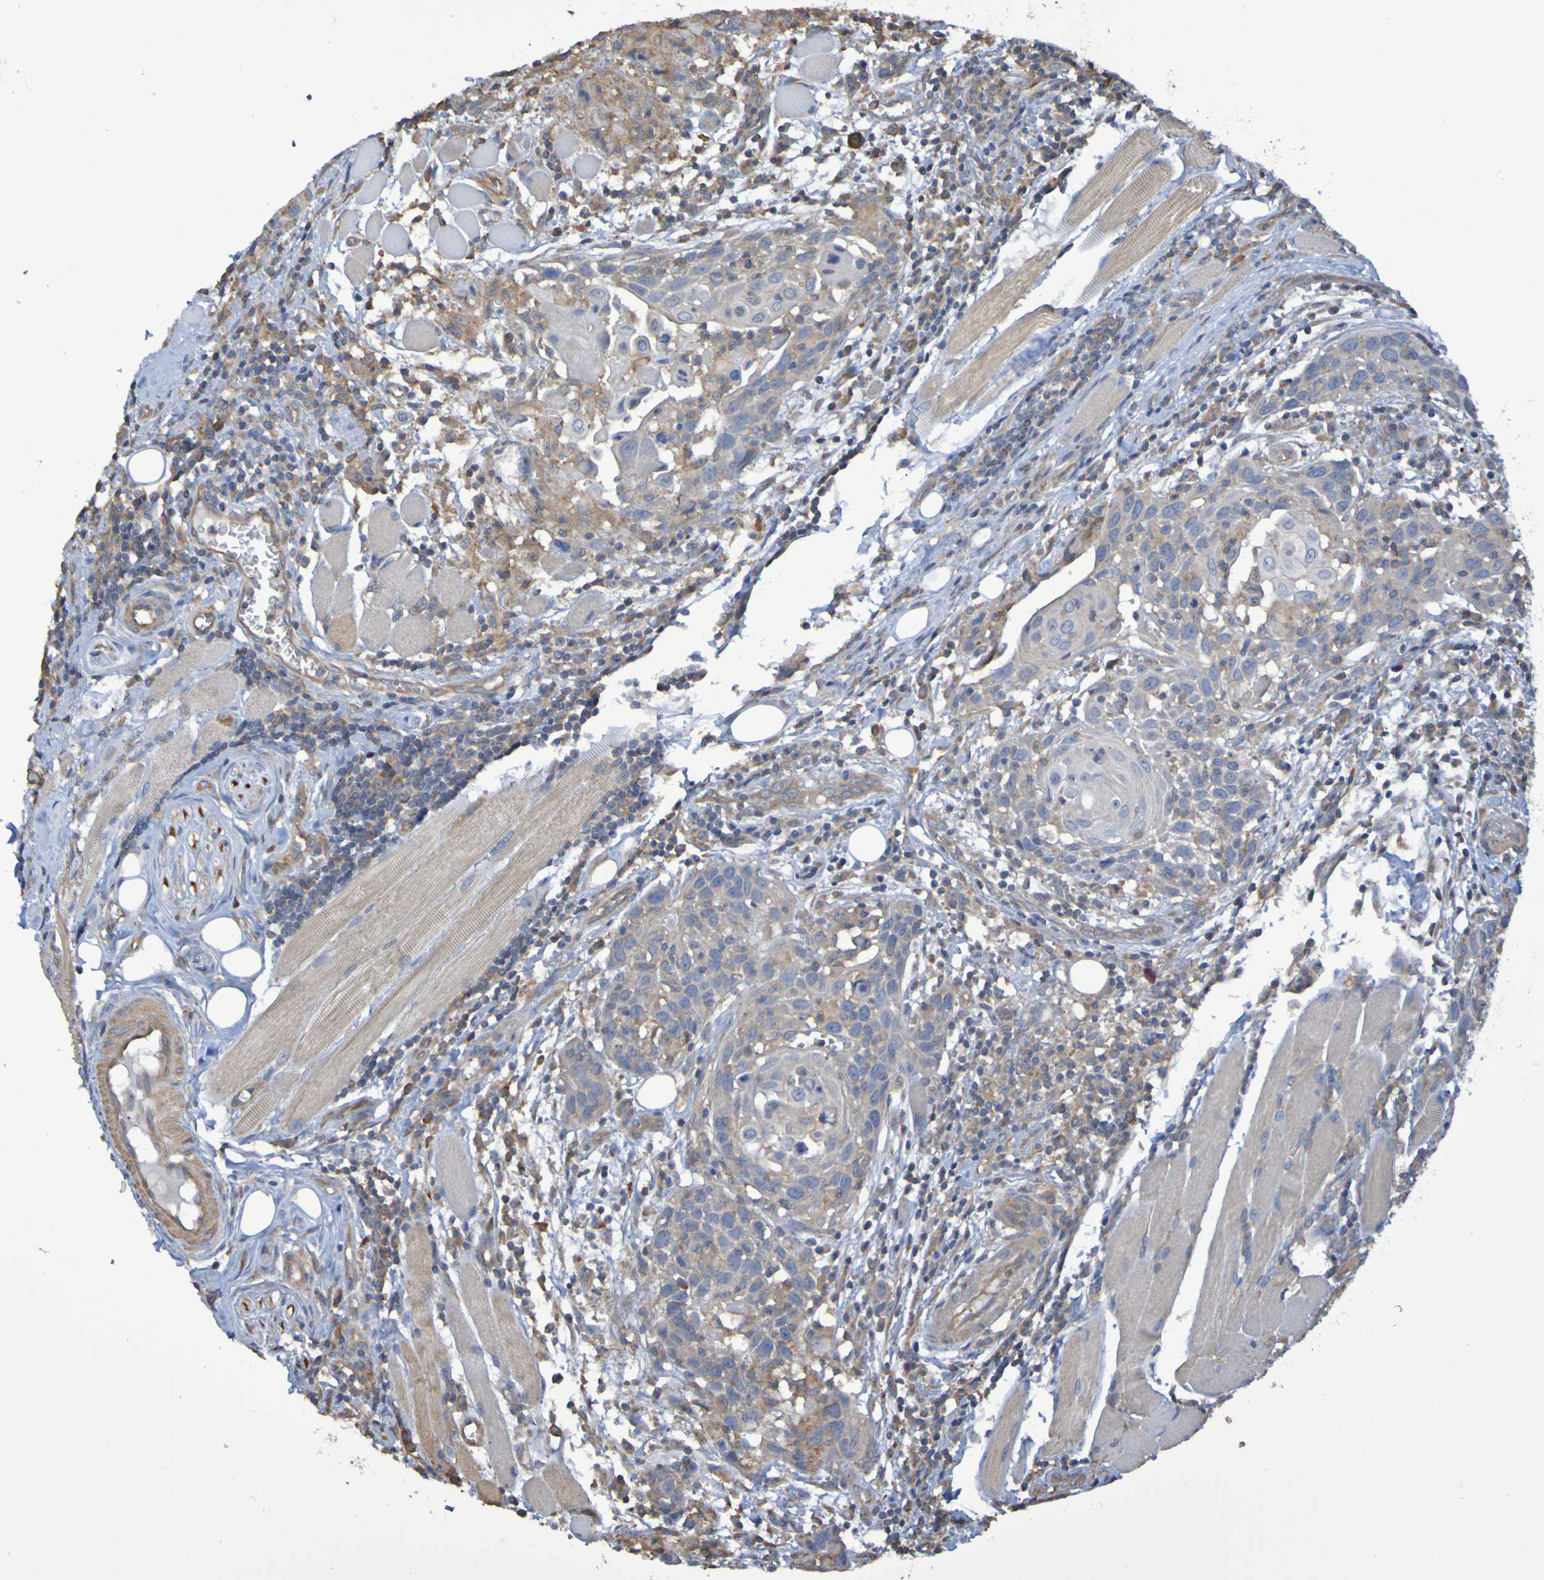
{"staining": {"intensity": "weak", "quantity": ">75%", "location": "cytoplasmic/membranous"}, "tissue": "head and neck cancer", "cell_type": "Tumor cells", "image_type": "cancer", "snomed": [{"axis": "morphology", "description": "Squamous cell carcinoma, NOS"}, {"axis": "topography", "description": "Oral tissue"}, {"axis": "topography", "description": "Head-Neck"}], "caption": "A low amount of weak cytoplasmic/membranous expression is present in about >75% of tumor cells in head and neck cancer tissue.", "gene": "SYNJ1", "patient": {"sex": "female", "age": 50}}